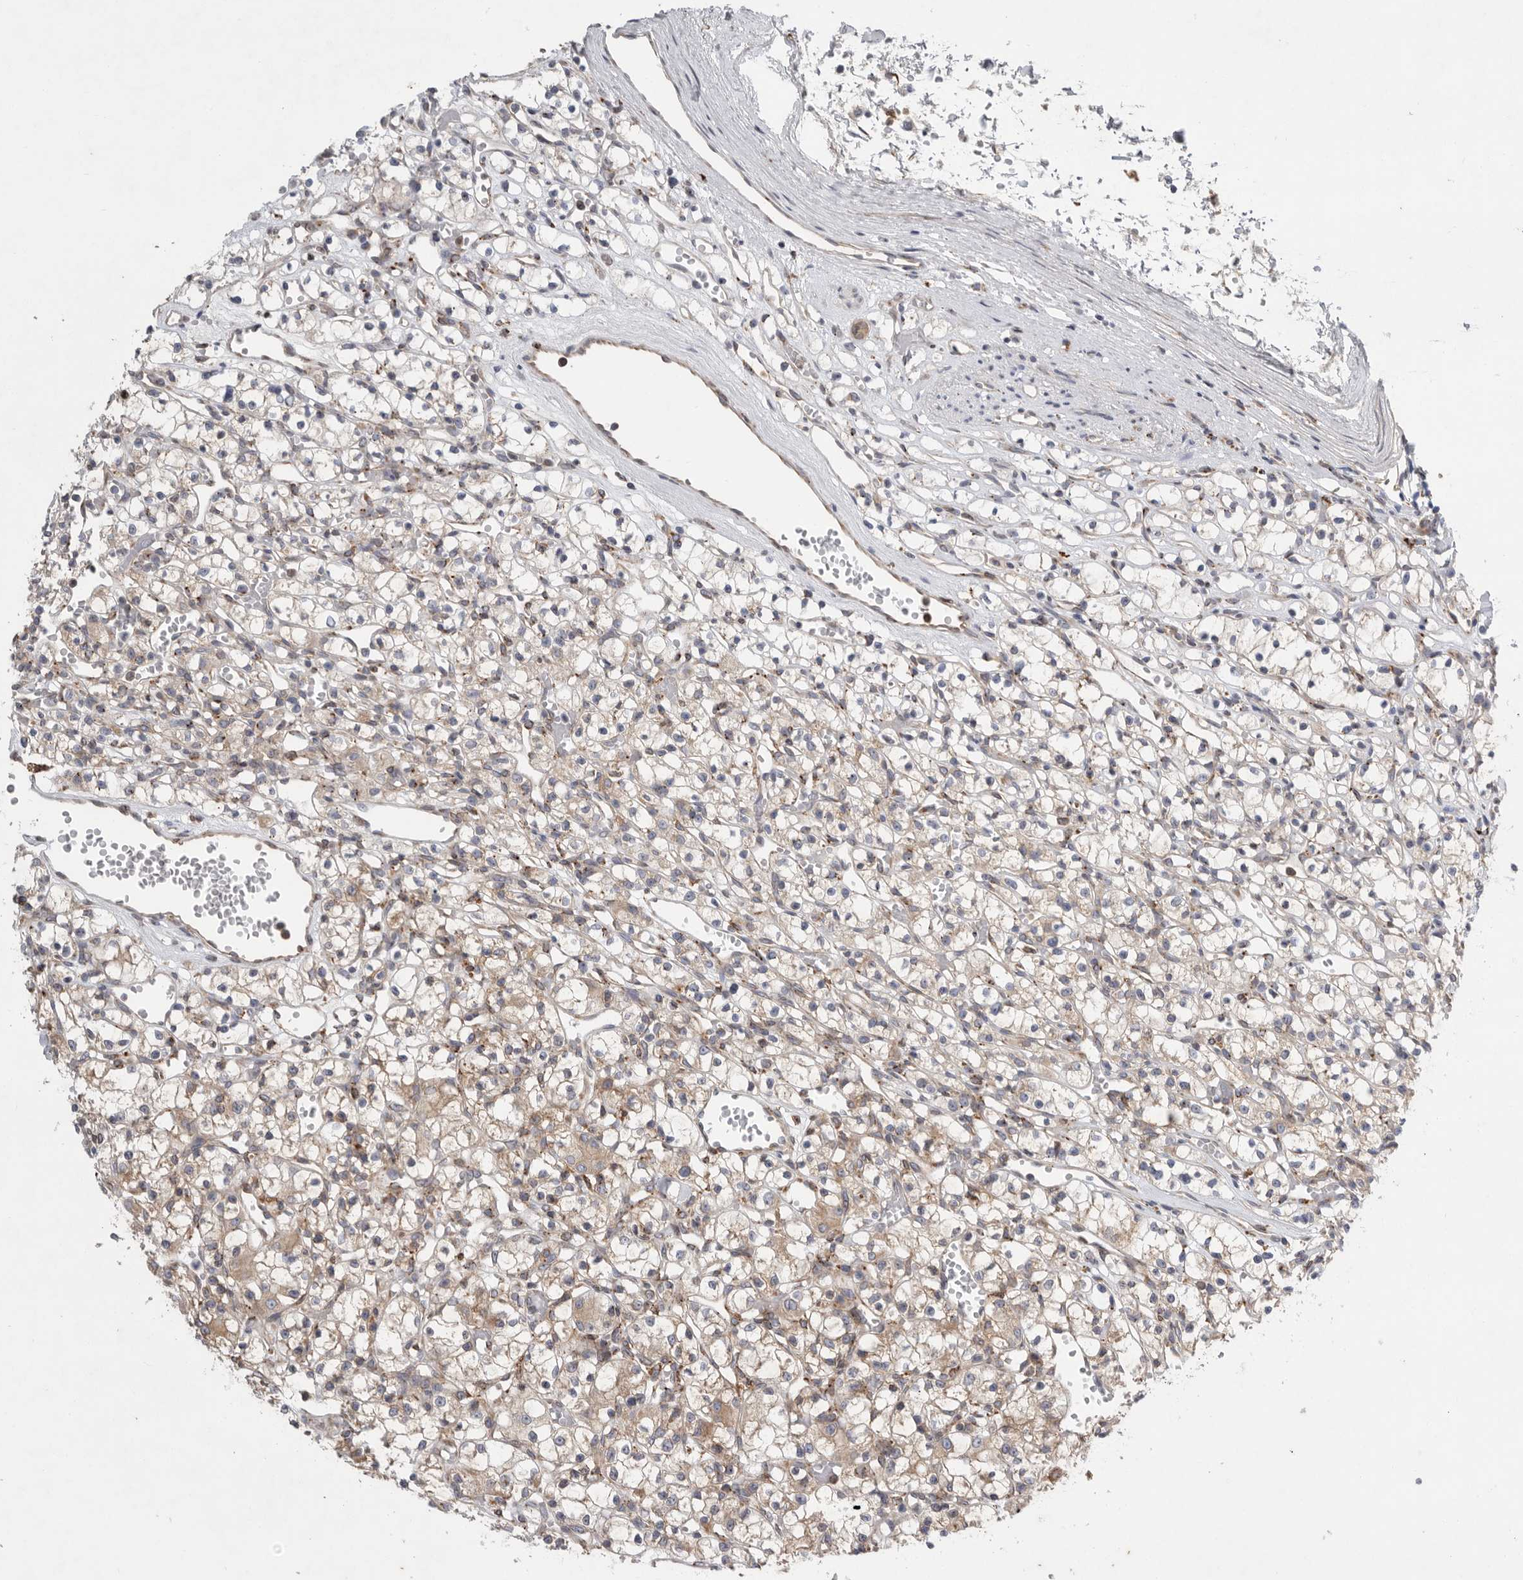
{"staining": {"intensity": "weak", "quantity": "25%-75%", "location": "cytoplasmic/membranous"}, "tissue": "renal cancer", "cell_type": "Tumor cells", "image_type": "cancer", "snomed": [{"axis": "morphology", "description": "Adenocarcinoma, NOS"}, {"axis": "topography", "description": "Kidney"}], "caption": "There is low levels of weak cytoplasmic/membranous staining in tumor cells of renal cancer, as demonstrated by immunohistochemical staining (brown color).", "gene": "GANAB", "patient": {"sex": "female", "age": 59}}